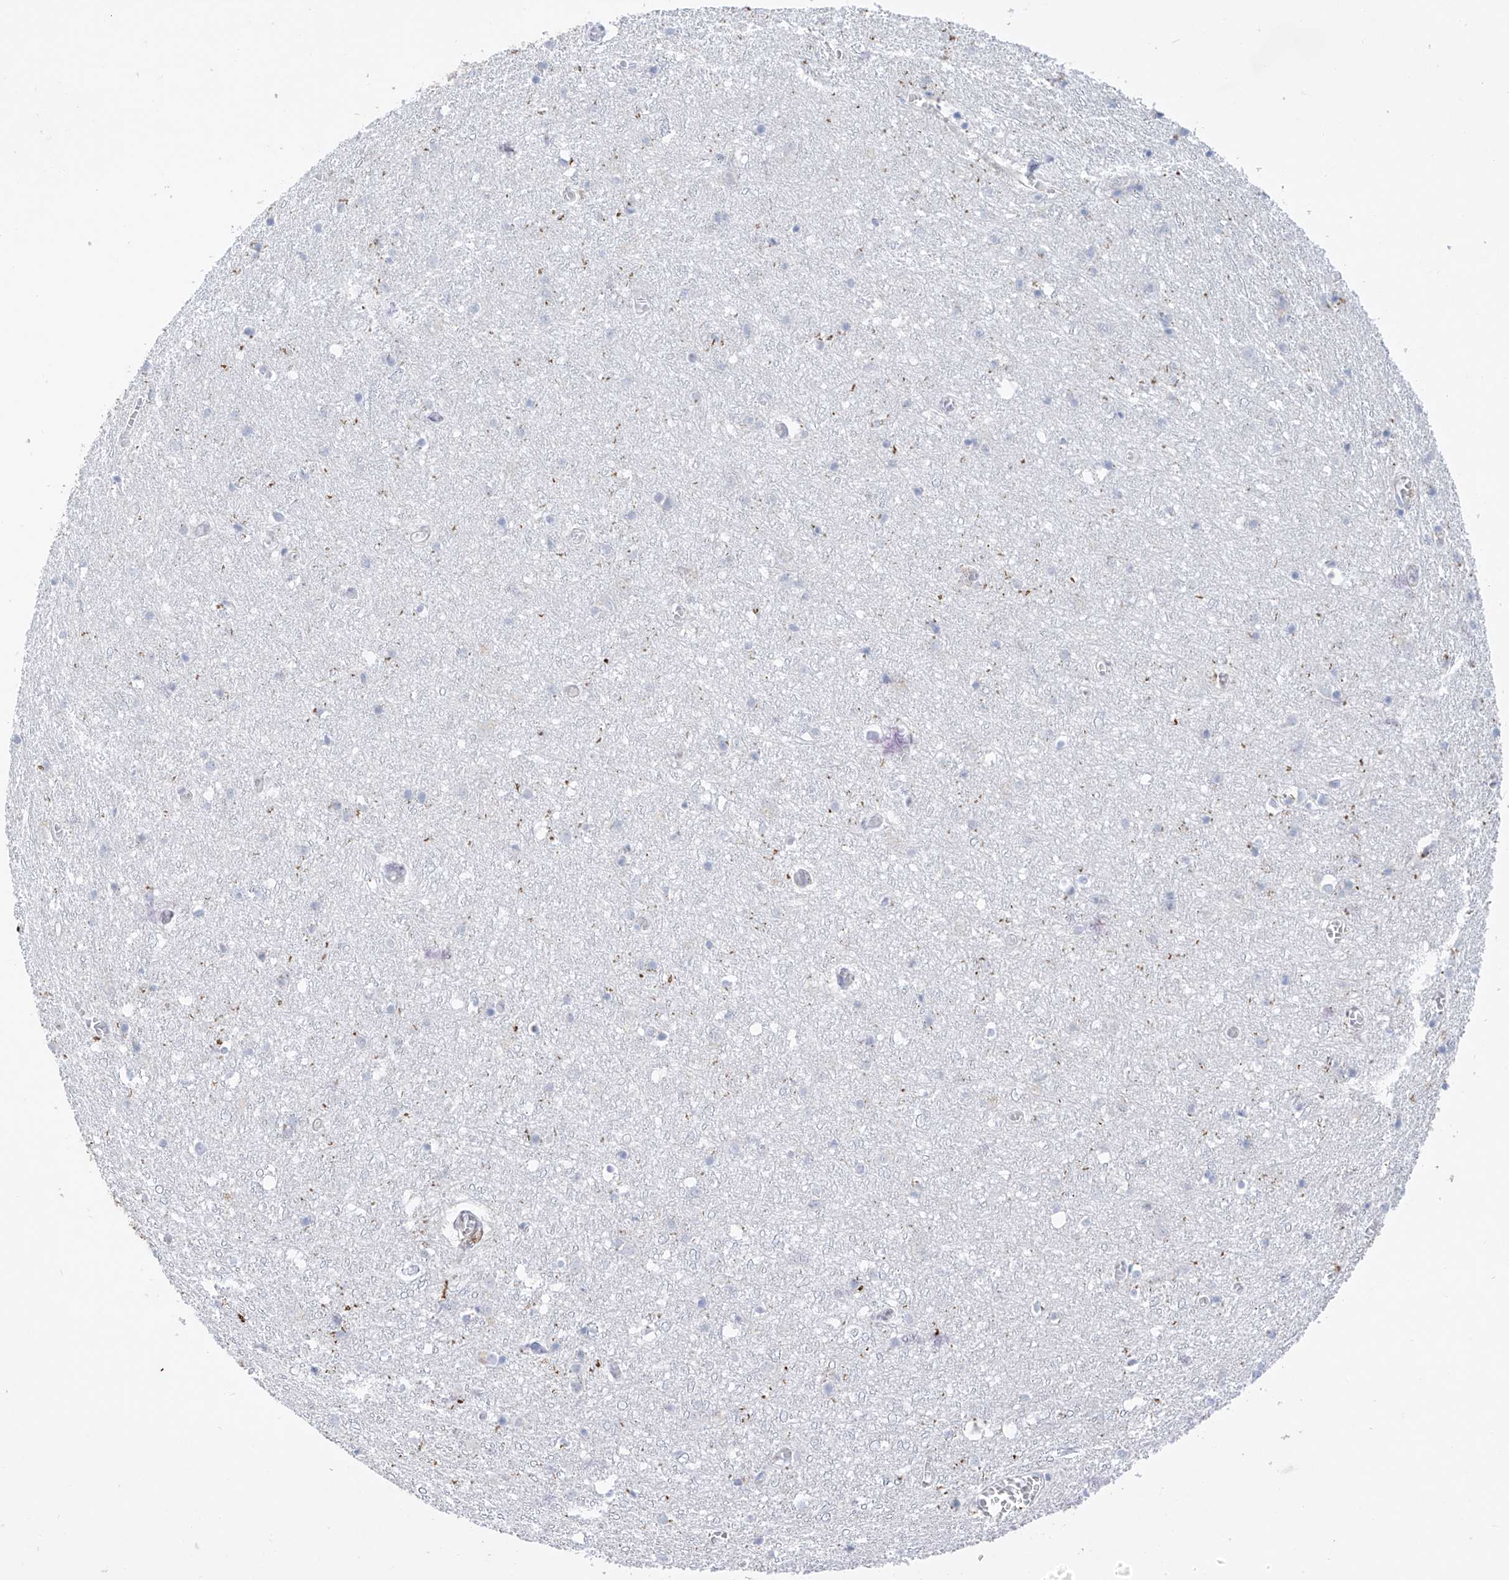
{"staining": {"intensity": "weak", "quantity": "25%-75%", "location": "cytoplasmic/membranous"}, "tissue": "cerebral cortex", "cell_type": "Endothelial cells", "image_type": "normal", "snomed": [{"axis": "morphology", "description": "Normal tissue, NOS"}, {"axis": "topography", "description": "Cerebral cortex"}], "caption": "Immunohistochemical staining of benign cerebral cortex demonstrates low levels of weak cytoplasmic/membranous expression in approximately 25%-75% of endothelial cells.", "gene": "ITGA9", "patient": {"sex": "female", "age": 64}}